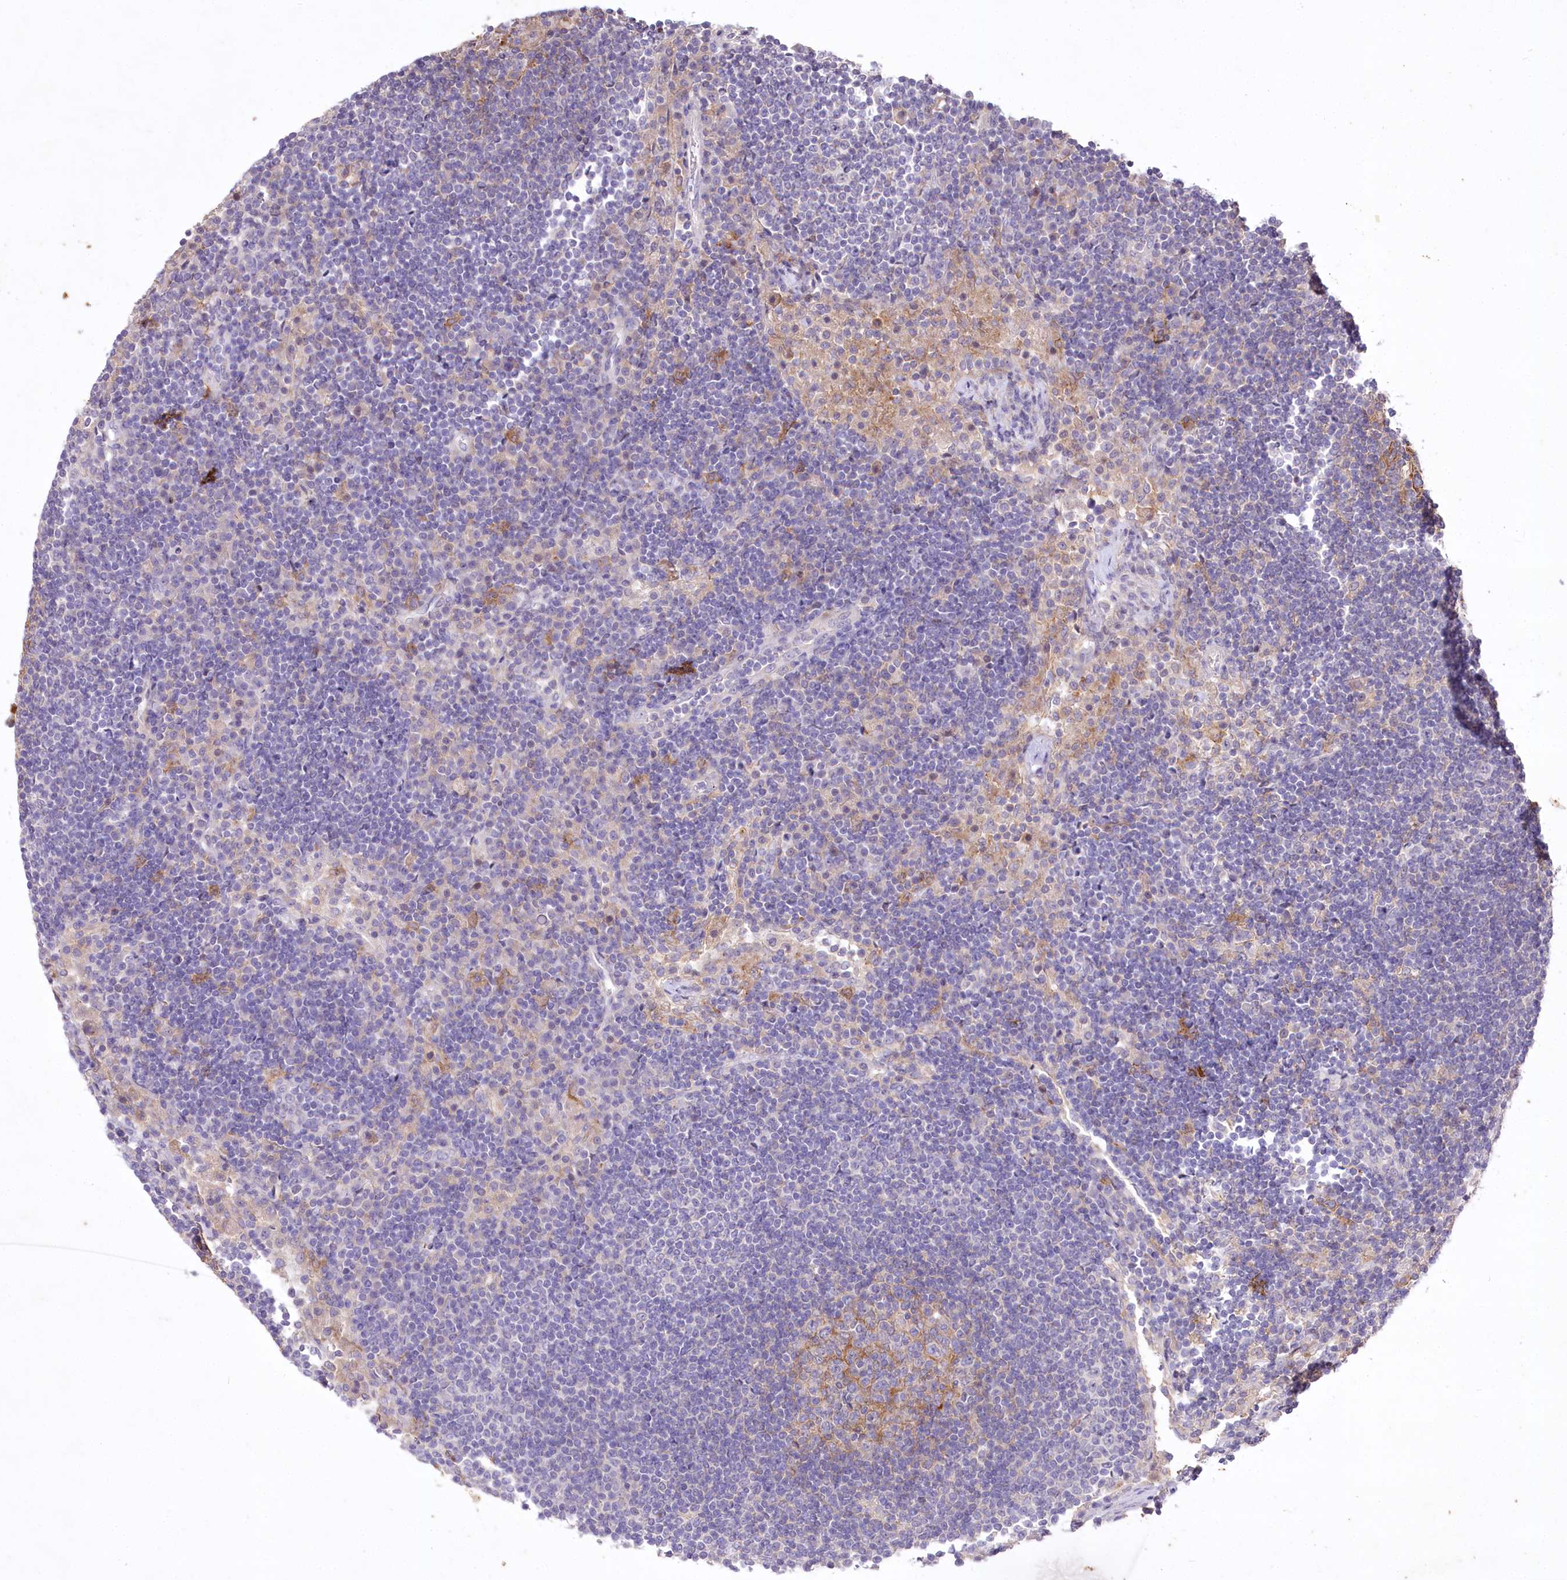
{"staining": {"intensity": "negative", "quantity": "none", "location": "none"}, "tissue": "lymph node", "cell_type": "Germinal center cells", "image_type": "normal", "snomed": [{"axis": "morphology", "description": "Normal tissue, NOS"}, {"axis": "topography", "description": "Lymph node"}], "caption": "DAB (3,3'-diaminobenzidine) immunohistochemical staining of normal lymph node reveals no significant positivity in germinal center cells. Brightfield microscopy of immunohistochemistry stained with DAB (3,3'-diaminobenzidine) (brown) and hematoxylin (blue), captured at high magnification.", "gene": "ENPP1", "patient": {"sex": "female", "age": 53}}